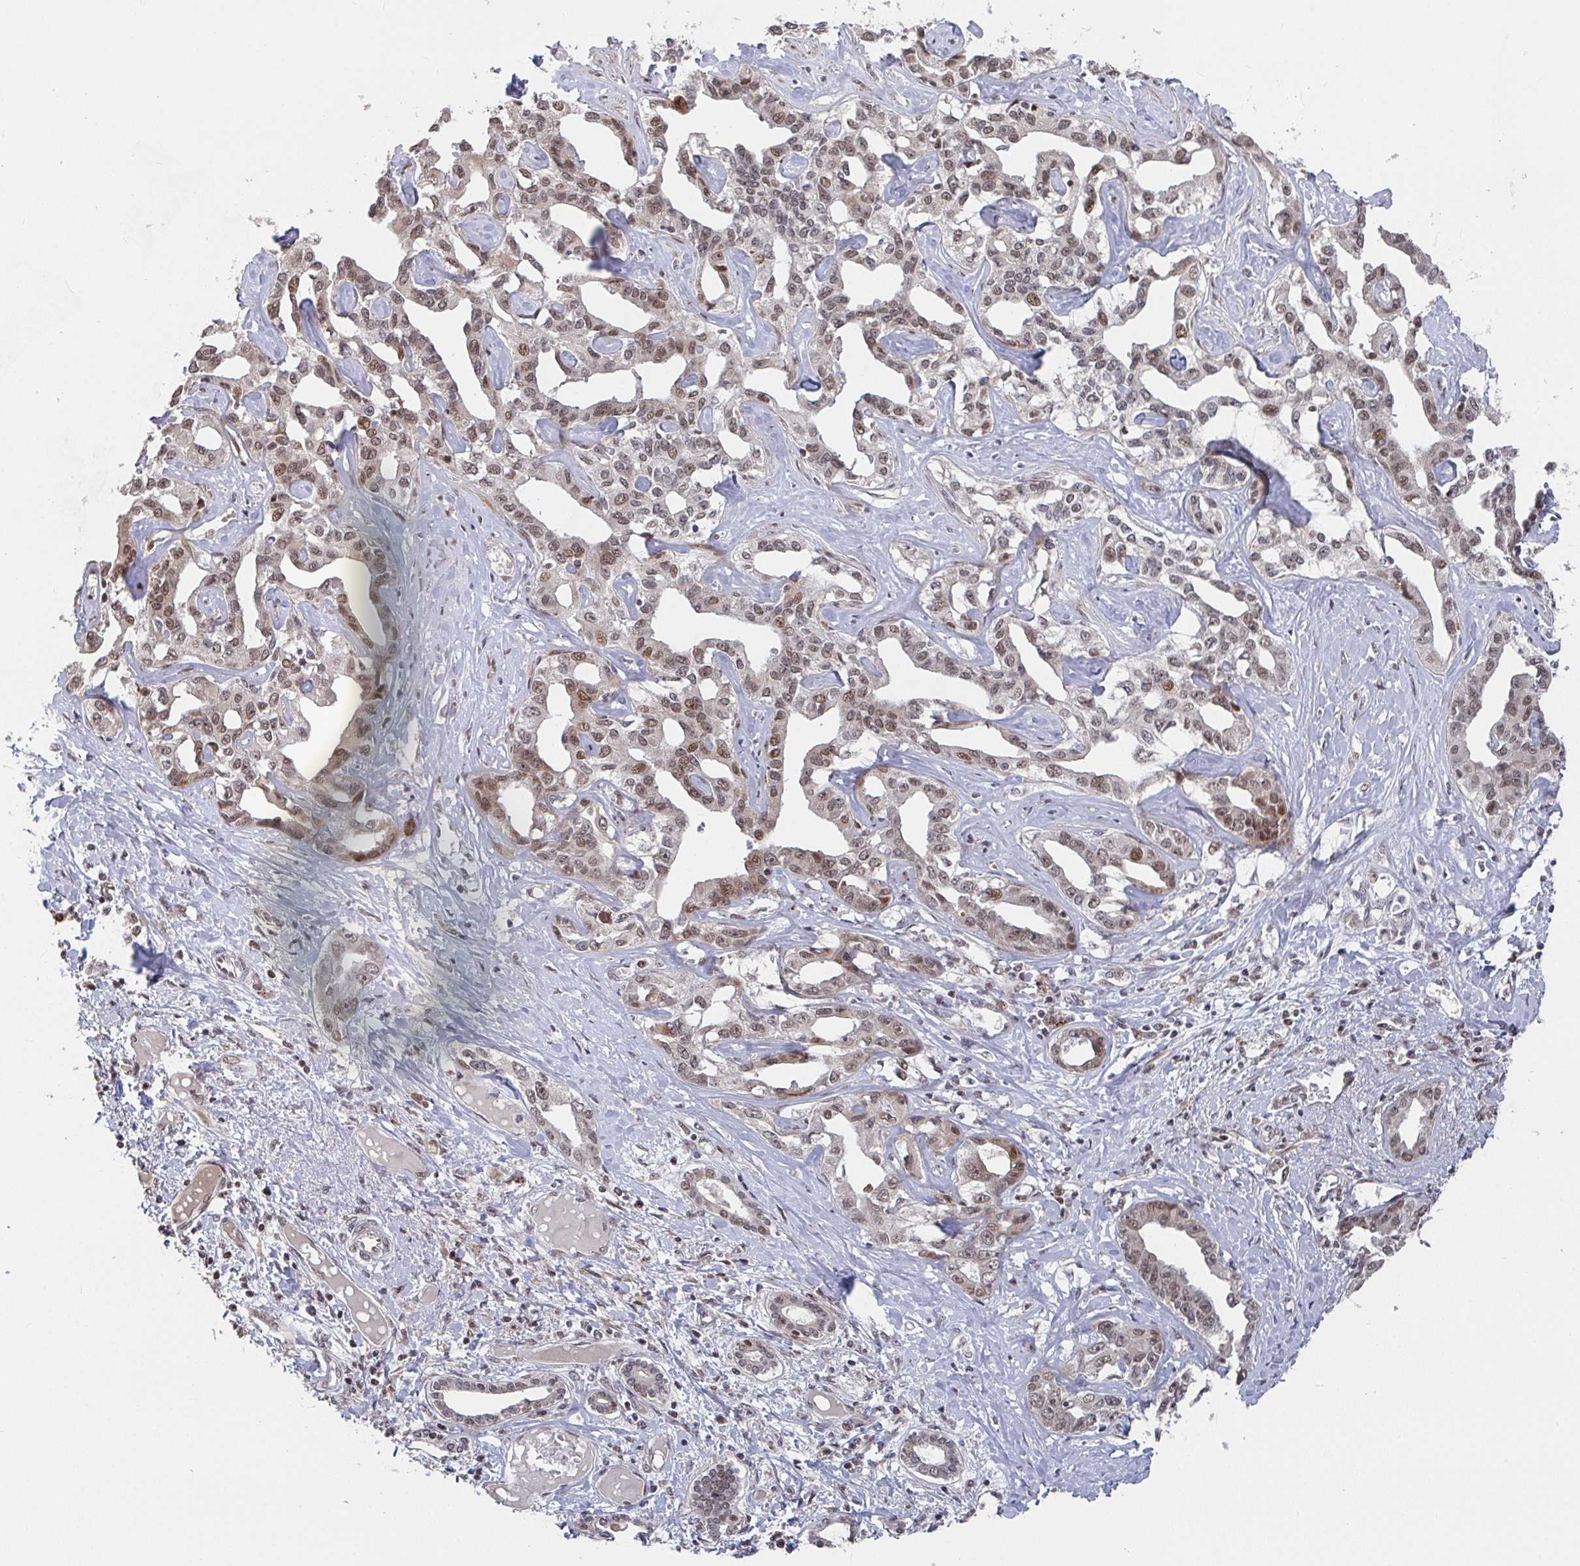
{"staining": {"intensity": "moderate", "quantity": ">75%", "location": "nuclear"}, "tissue": "liver cancer", "cell_type": "Tumor cells", "image_type": "cancer", "snomed": [{"axis": "morphology", "description": "Cholangiocarcinoma"}, {"axis": "topography", "description": "Liver"}], "caption": "This micrograph shows IHC staining of human liver cancer, with medium moderate nuclear staining in approximately >75% of tumor cells.", "gene": "RBBP5", "patient": {"sex": "male", "age": 59}}